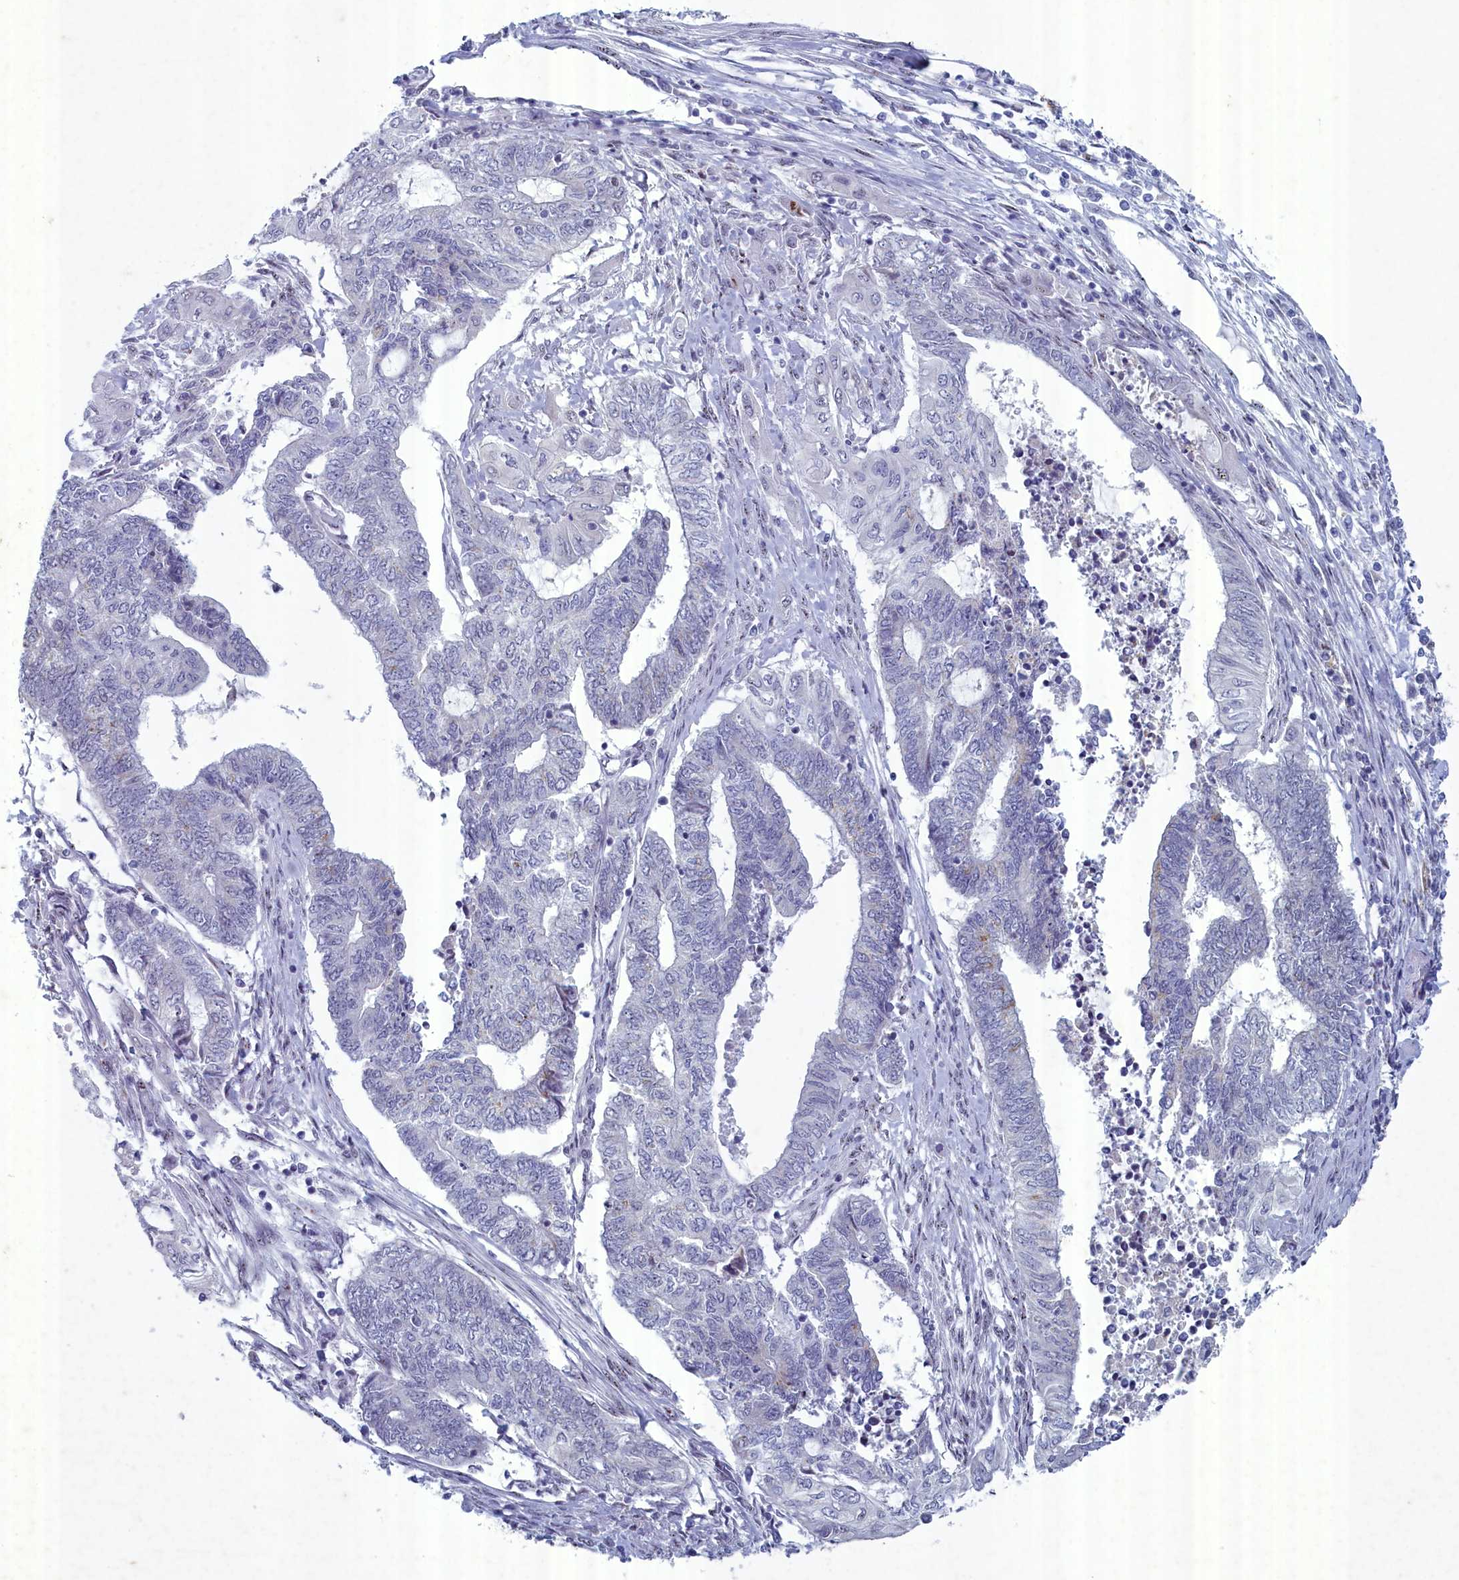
{"staining": {"intensity": "negative", "quantity": "none", "location": "none"}, "tissue": "endometrial cancer", "cell_type": "Tumor cells", "image_type": "cancer", "snomed": [{"axis": "morphology", "description": "Adenocarcinoma, NOS"}, {"axis": "topography", "description": "Uterus"}, {"axis": "topography", "description": "Endometrium"}], "caption": "Immunohistochemical staining of endometrial cancer (adenocarcinoma) shows no significant positivity in tumor cells.", "gene": "WDR76", "patient": {"sex": "female", "age": 70}}